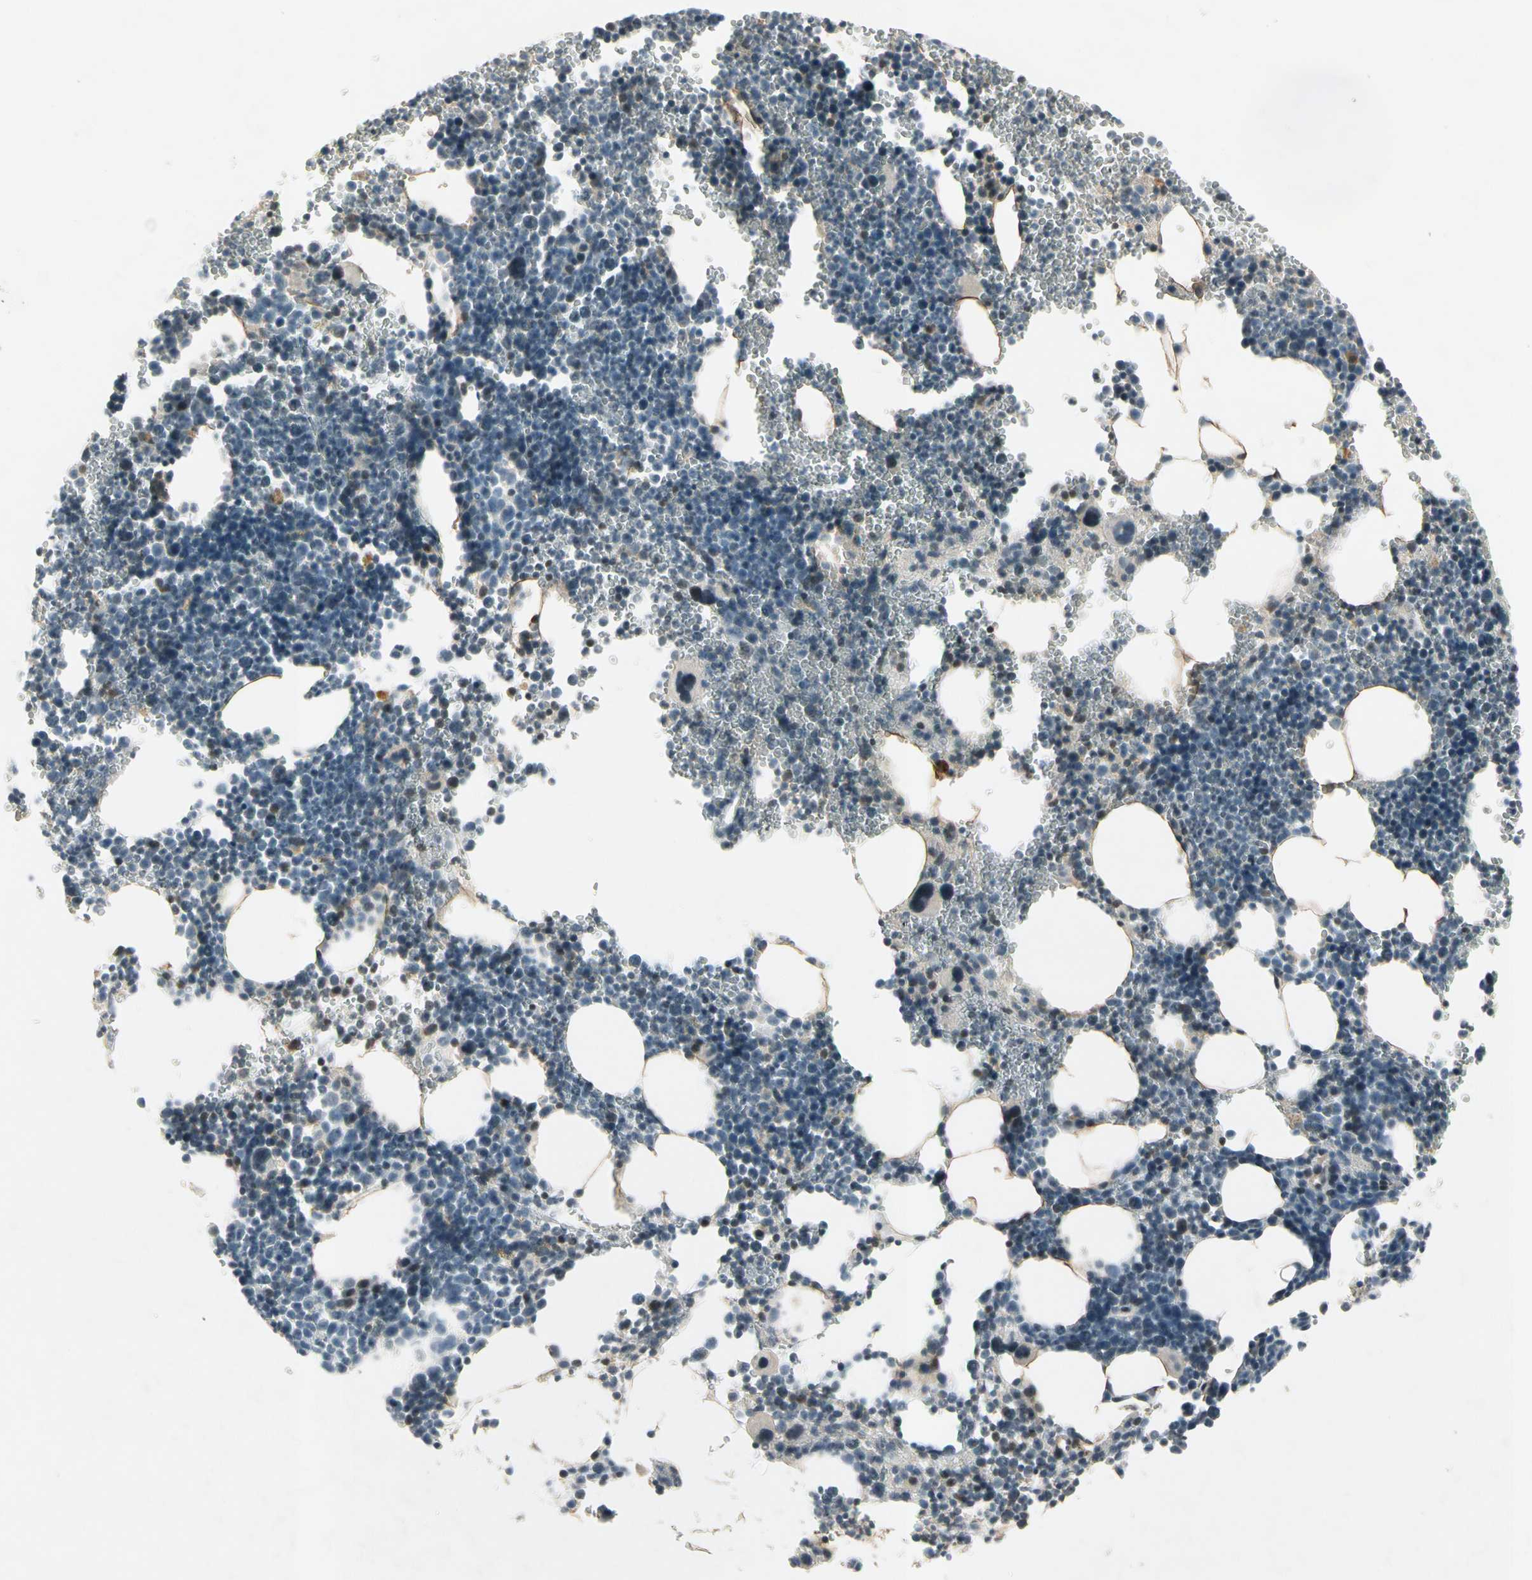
{"staining": {"intensity": "weak", "quantity": "25%-75%", "location": "cytoplasmic/membranous"}, "tissue": "bone marrow", "cell_type": "Hematopoietic cells", "image_type": "normal", "snomed": [{"axis": "morphology", "description": "Normal tissue, NOS"}, {"axis": "topography", "description": "Bone marrow"}], "caption": "Protein staining by immunohistochemistry exhibits weak cytoplasmic/membranous expression in about 25%-75% of hematopoietic cells in normal bone marrow.", "gene": "ICAM5", "patient": {"sex": "female", "age": 68}}